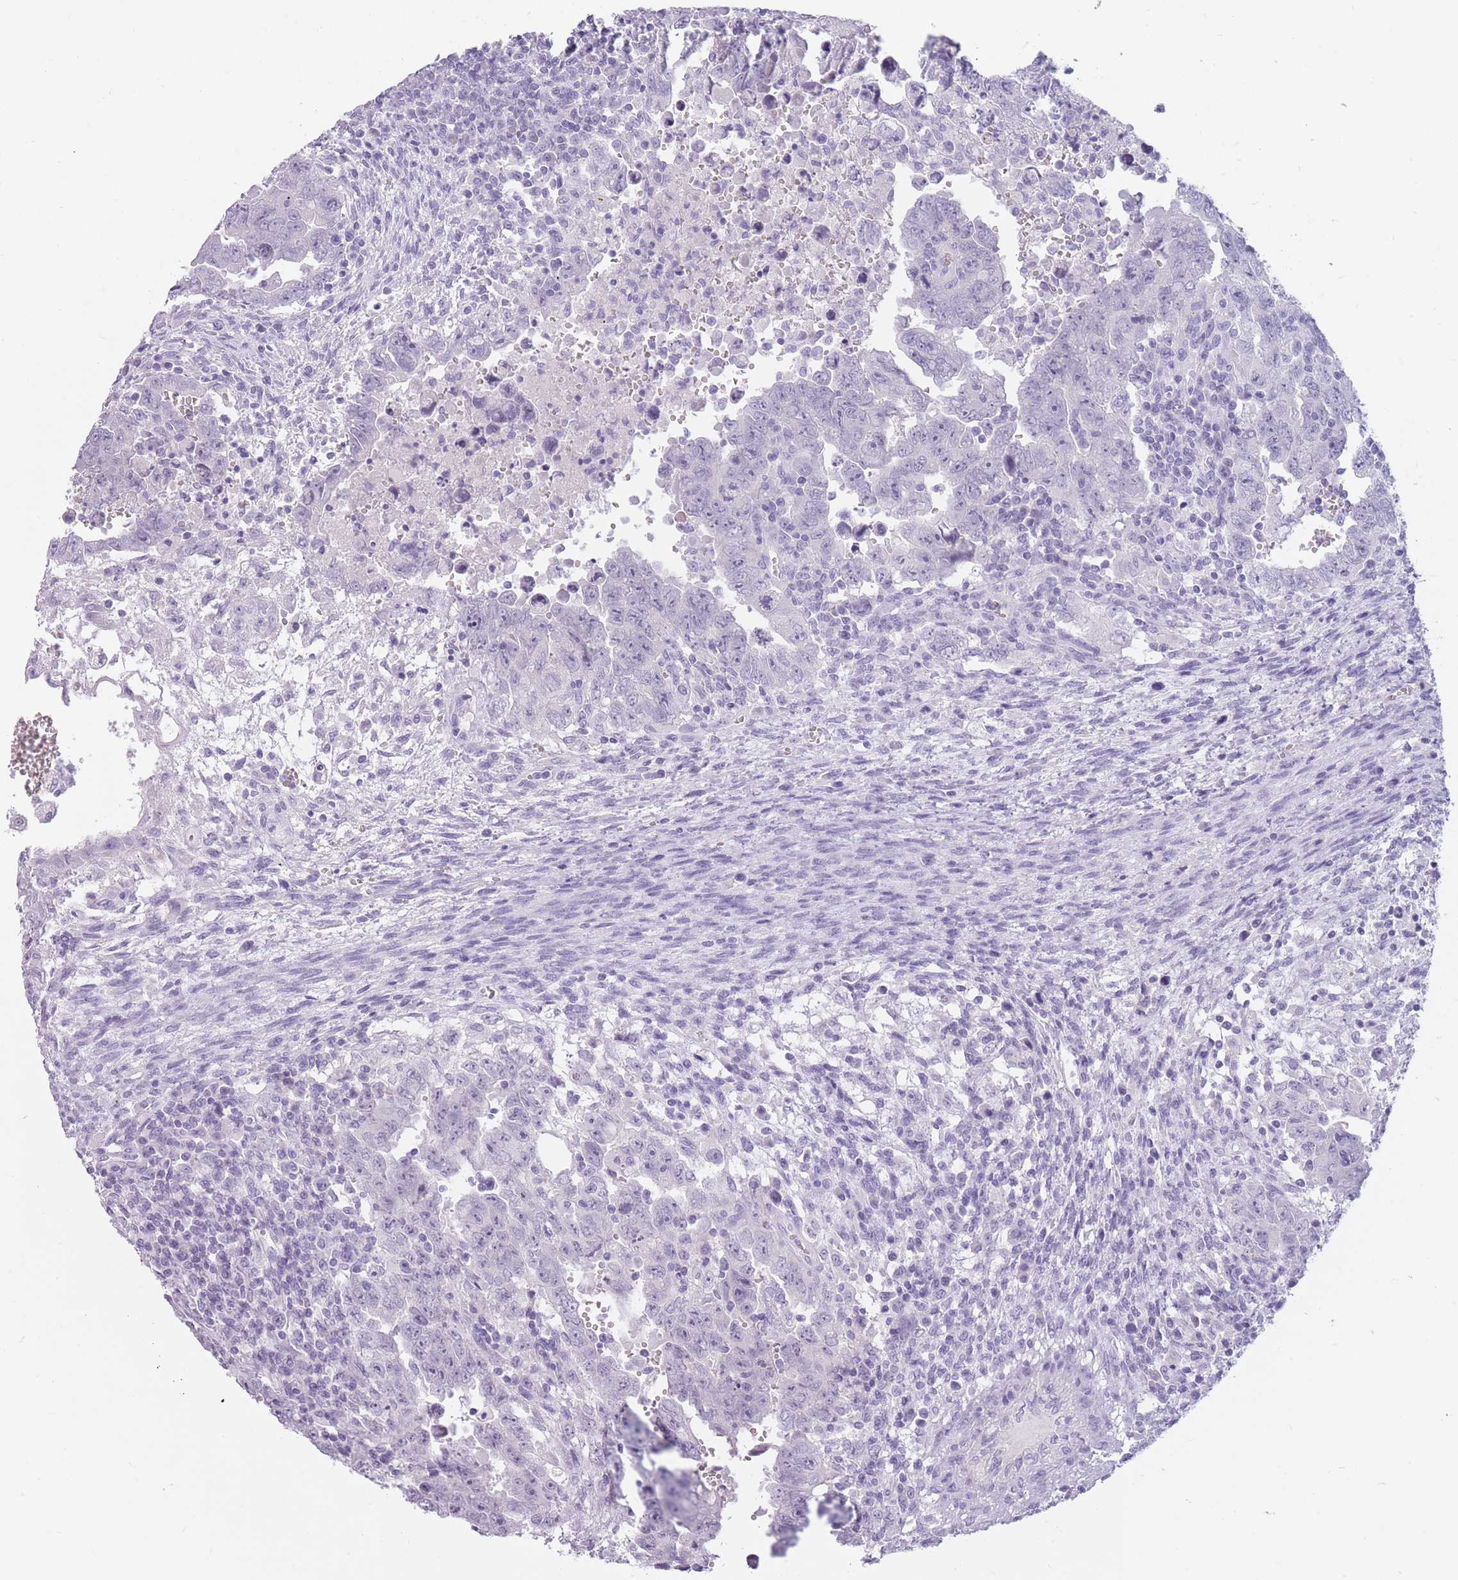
{"staining": {"intensity": "negative", "quantity": "none", "location": "none"}, "tissue": "testis cancer", "cell_type": "Tumor cells", "image_type": "cancer", "snomed": [{"axis": "morphology", "description": "Carcinoma, Embryonal, NOS"}, {"axis": "topography", "description": "Testis"}], "caption": "The IHC micrograph has no significant expression in tumor cells of testis cancer (embryonal carcinoma) tissue.", "gene": "PNMA3", "patient": {"sex": "male", "age": 28}}